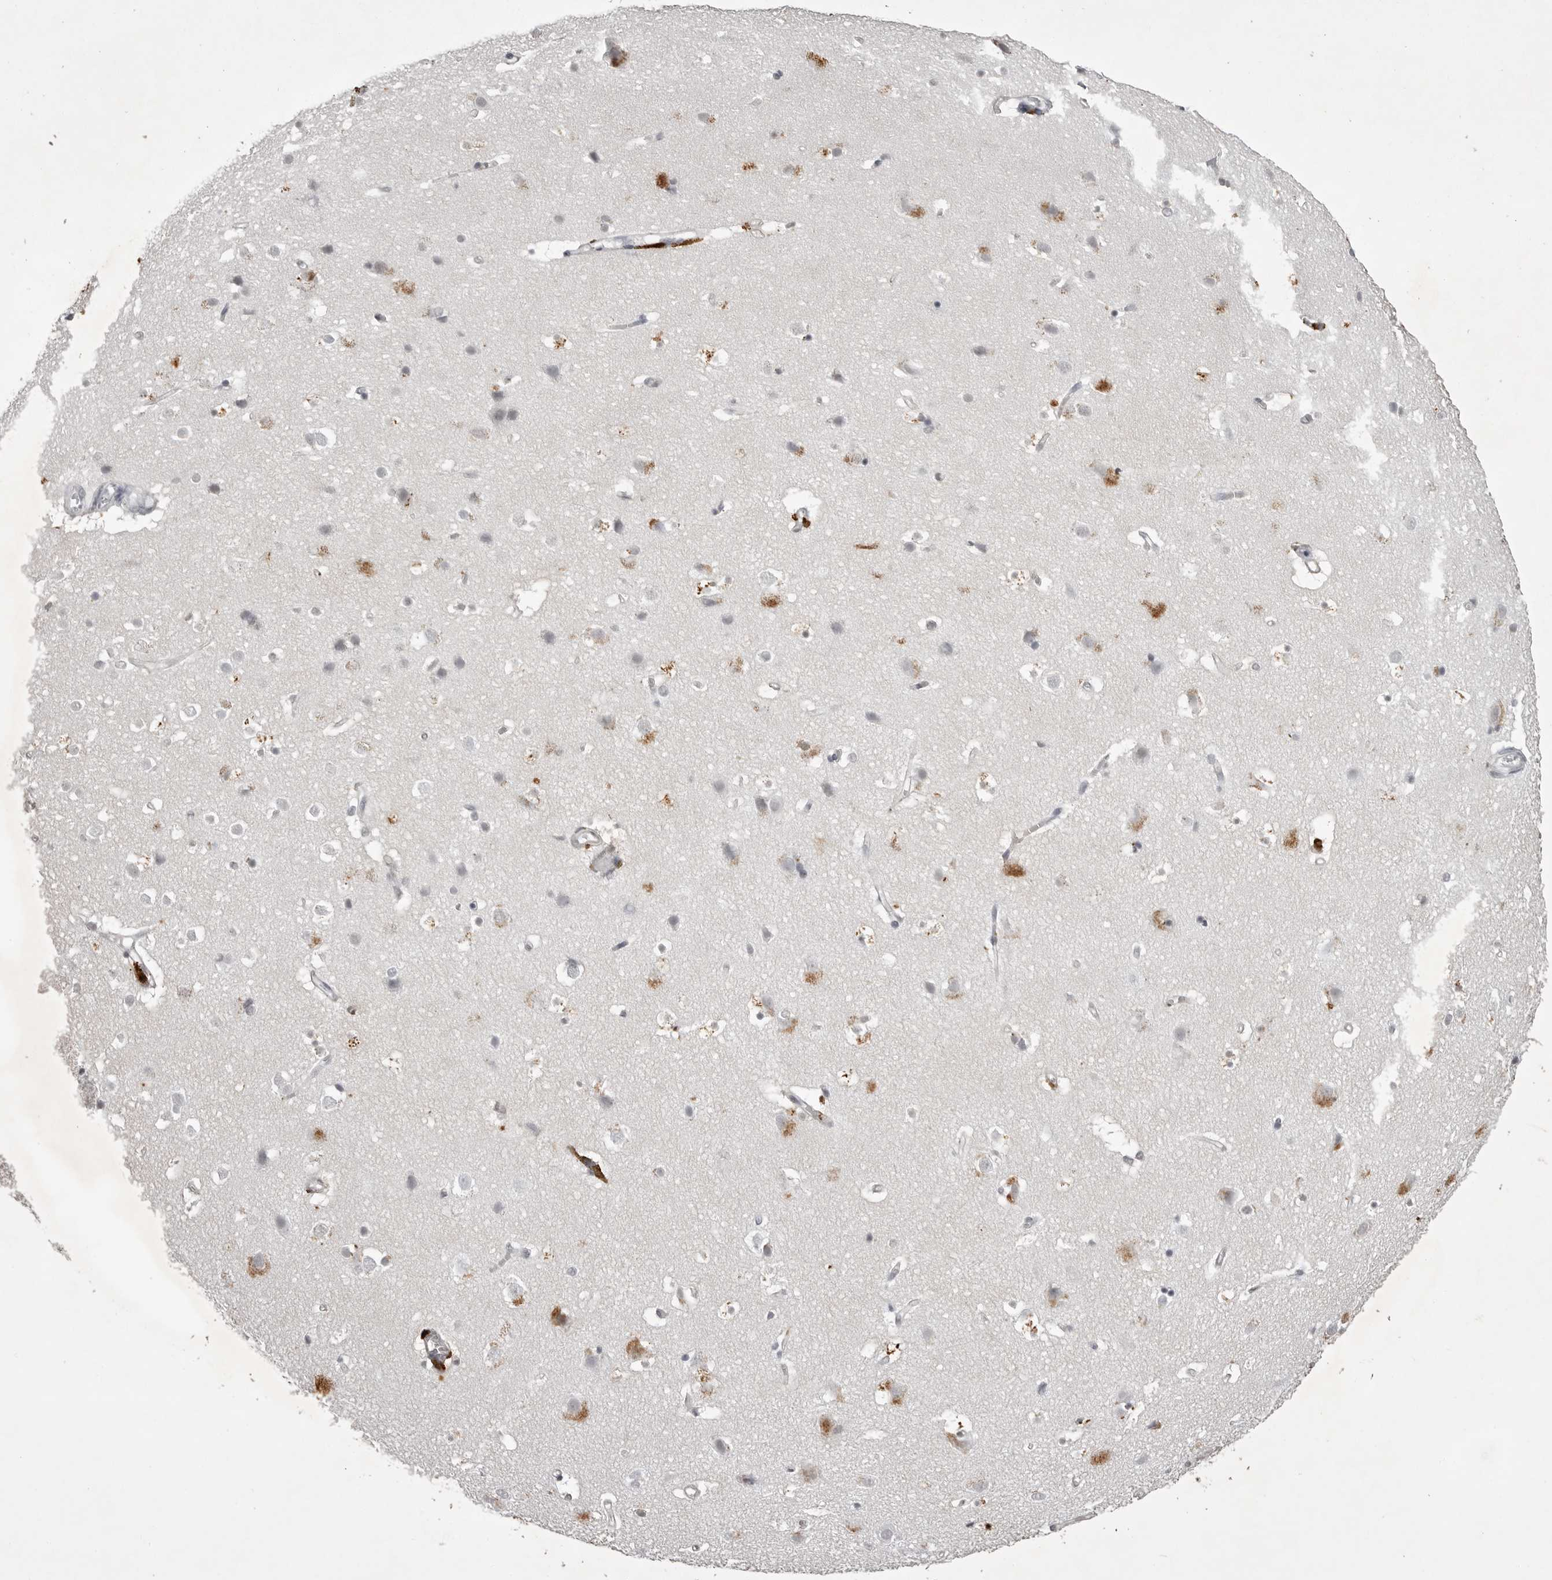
{"staining": {"intensity": "negative", "quantity": "none", "location": "none"}, "tissue": "cerebral cortex", "cell_type": "Endothelial cells", "image_type": "normal", "snomed": [{"axis": "morphology", "description": "Normal tissue, NOS"}, {"axis": "topography", "description": "Cerebral cortex"}], "caption": "Protein analysis of benign cerebral cortex exhibits no significant expression in endothelial cells.", "gene": "RRM1", "patient": {"sex": "male", "age": 54}}